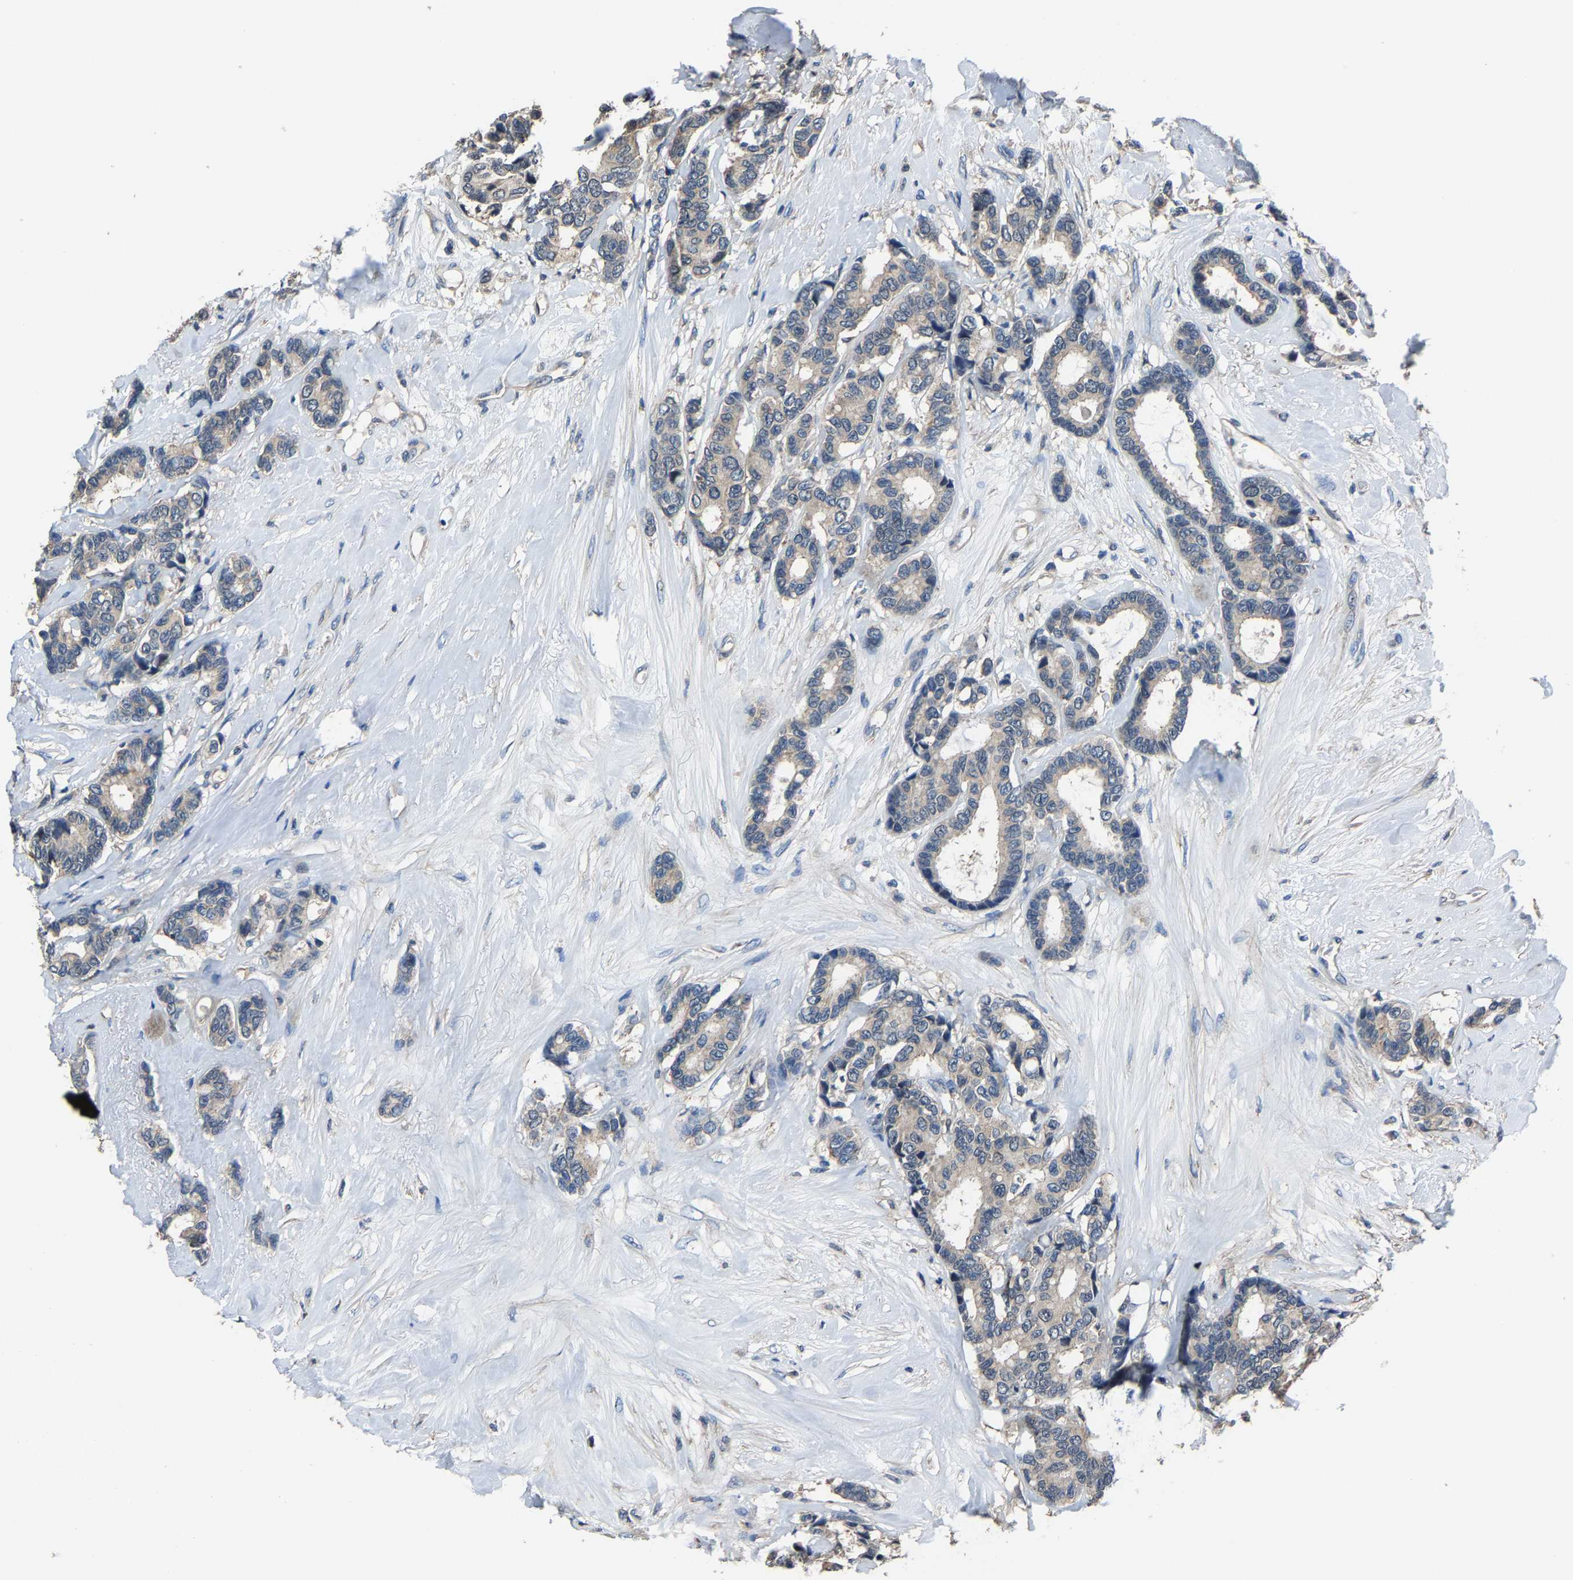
{"staining": {"intensity": "negative", "quantity": "none", "location": "none"}, "tissue": "breast cancer", "cell_type": "Tumor cells", "image_type": "cancer", "snomed": [{"axis": "morphology", "description": "Duct carcinoma"}, {"axis": "topography", "description": "Breast"}], "caption": "Immunohistochemistry (IHC) histopathology image of human breast cancer stained for a protein (brown), which displays no positivity in tumor cells. (Immunohistochemistry, brightfield microscopy, high magnification).", "gene": "STRBP", "patient": {"sex": "female", "age": 87}}